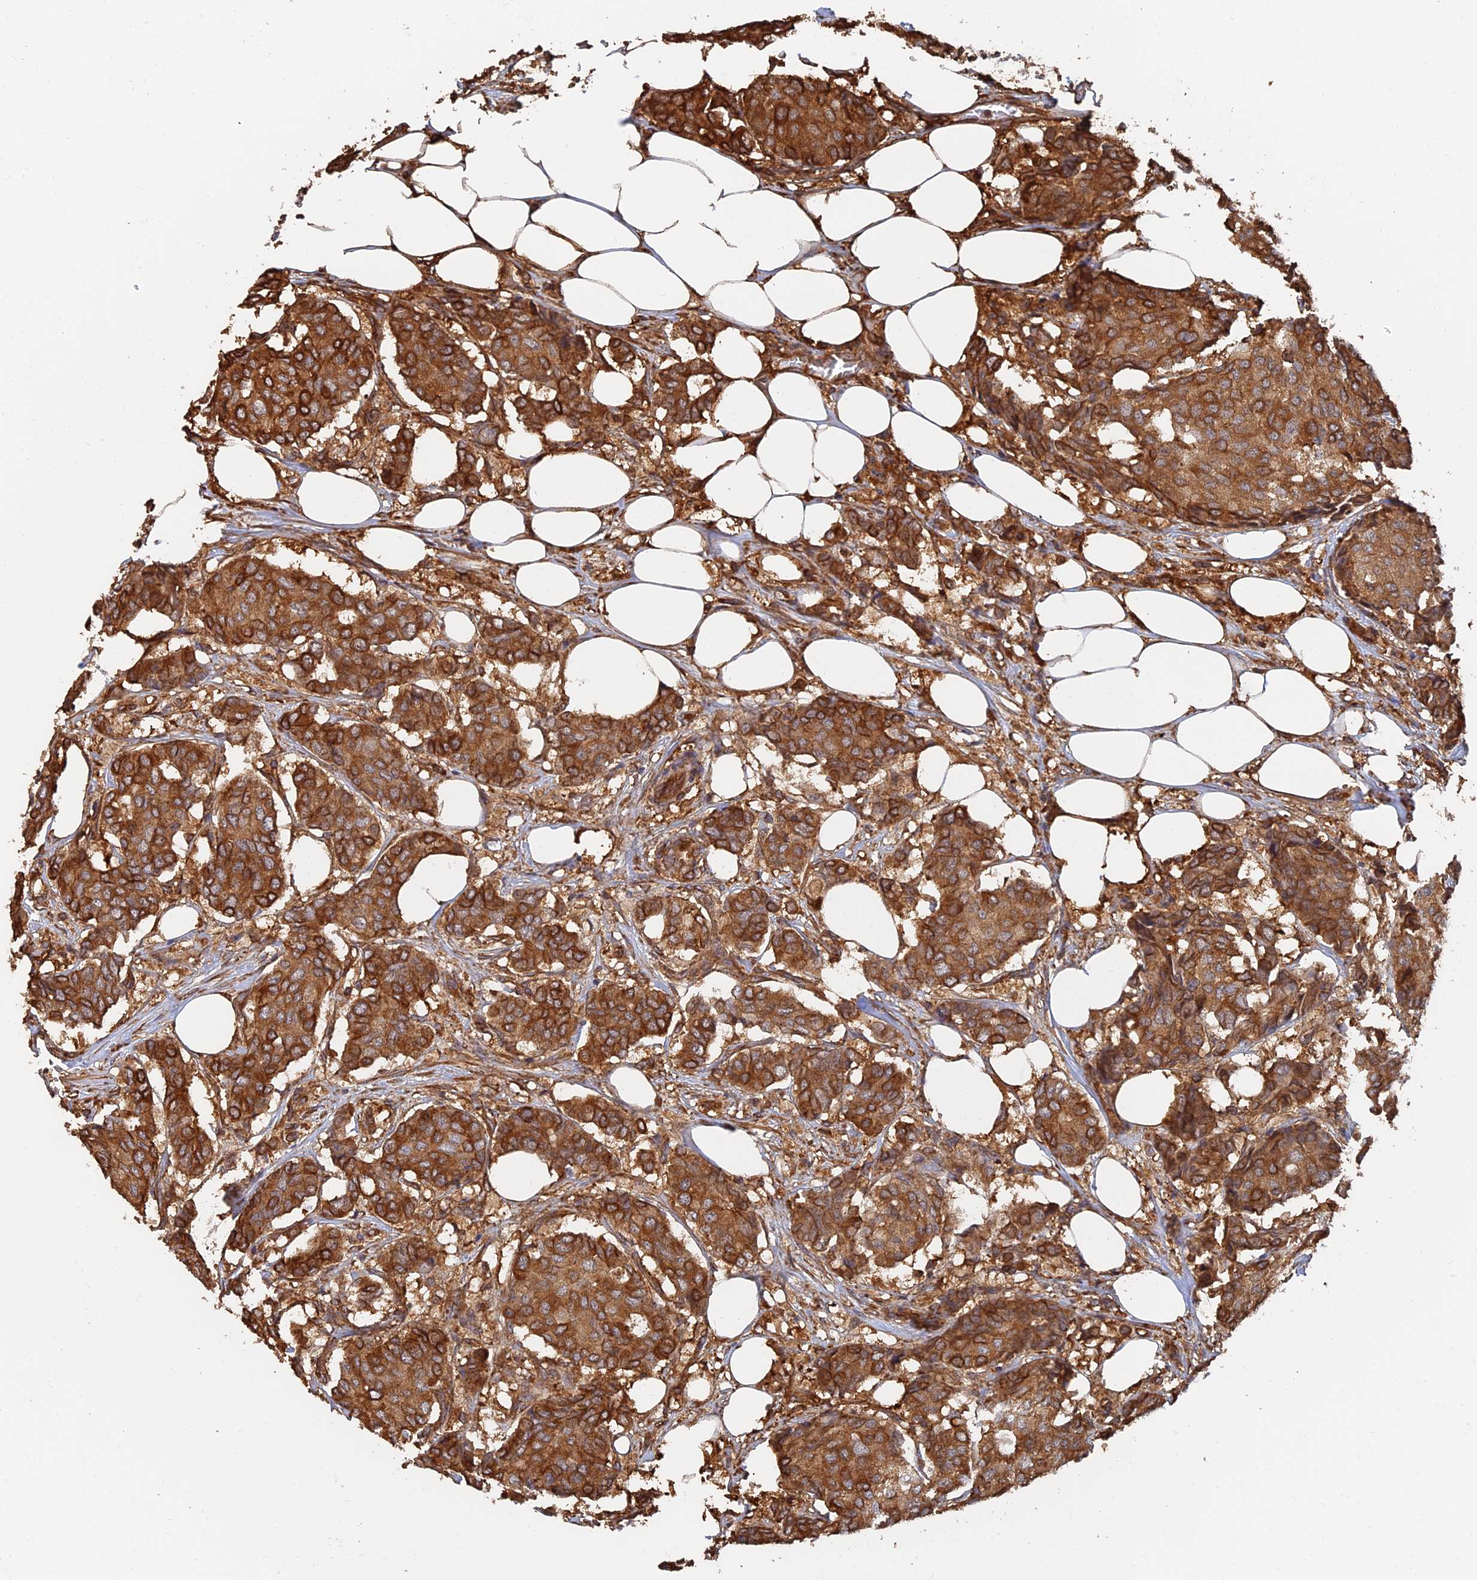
{"staining": {"intensity": "strong", "quantity": ">75%", "location": "cytoplasmic/membranous"}, "tissue": "breast cancer", "cell_type": "Tumor cells", "image_type": "cancer", "snomed": [{"axis": "morphology", "description": "Duct carcinoma"}, {"axis": "topography", "description": "Breast"}], "caption": "Immunohistochemical staining of human breast cancer reveals high levels of strong cytoplasmic/membranous staining in approximately >75% of tumor cells. (IHC, brightfield microscopy, high magnification).", "gene": "WBP11", "patient": {"sex": "female", "age": 75}}